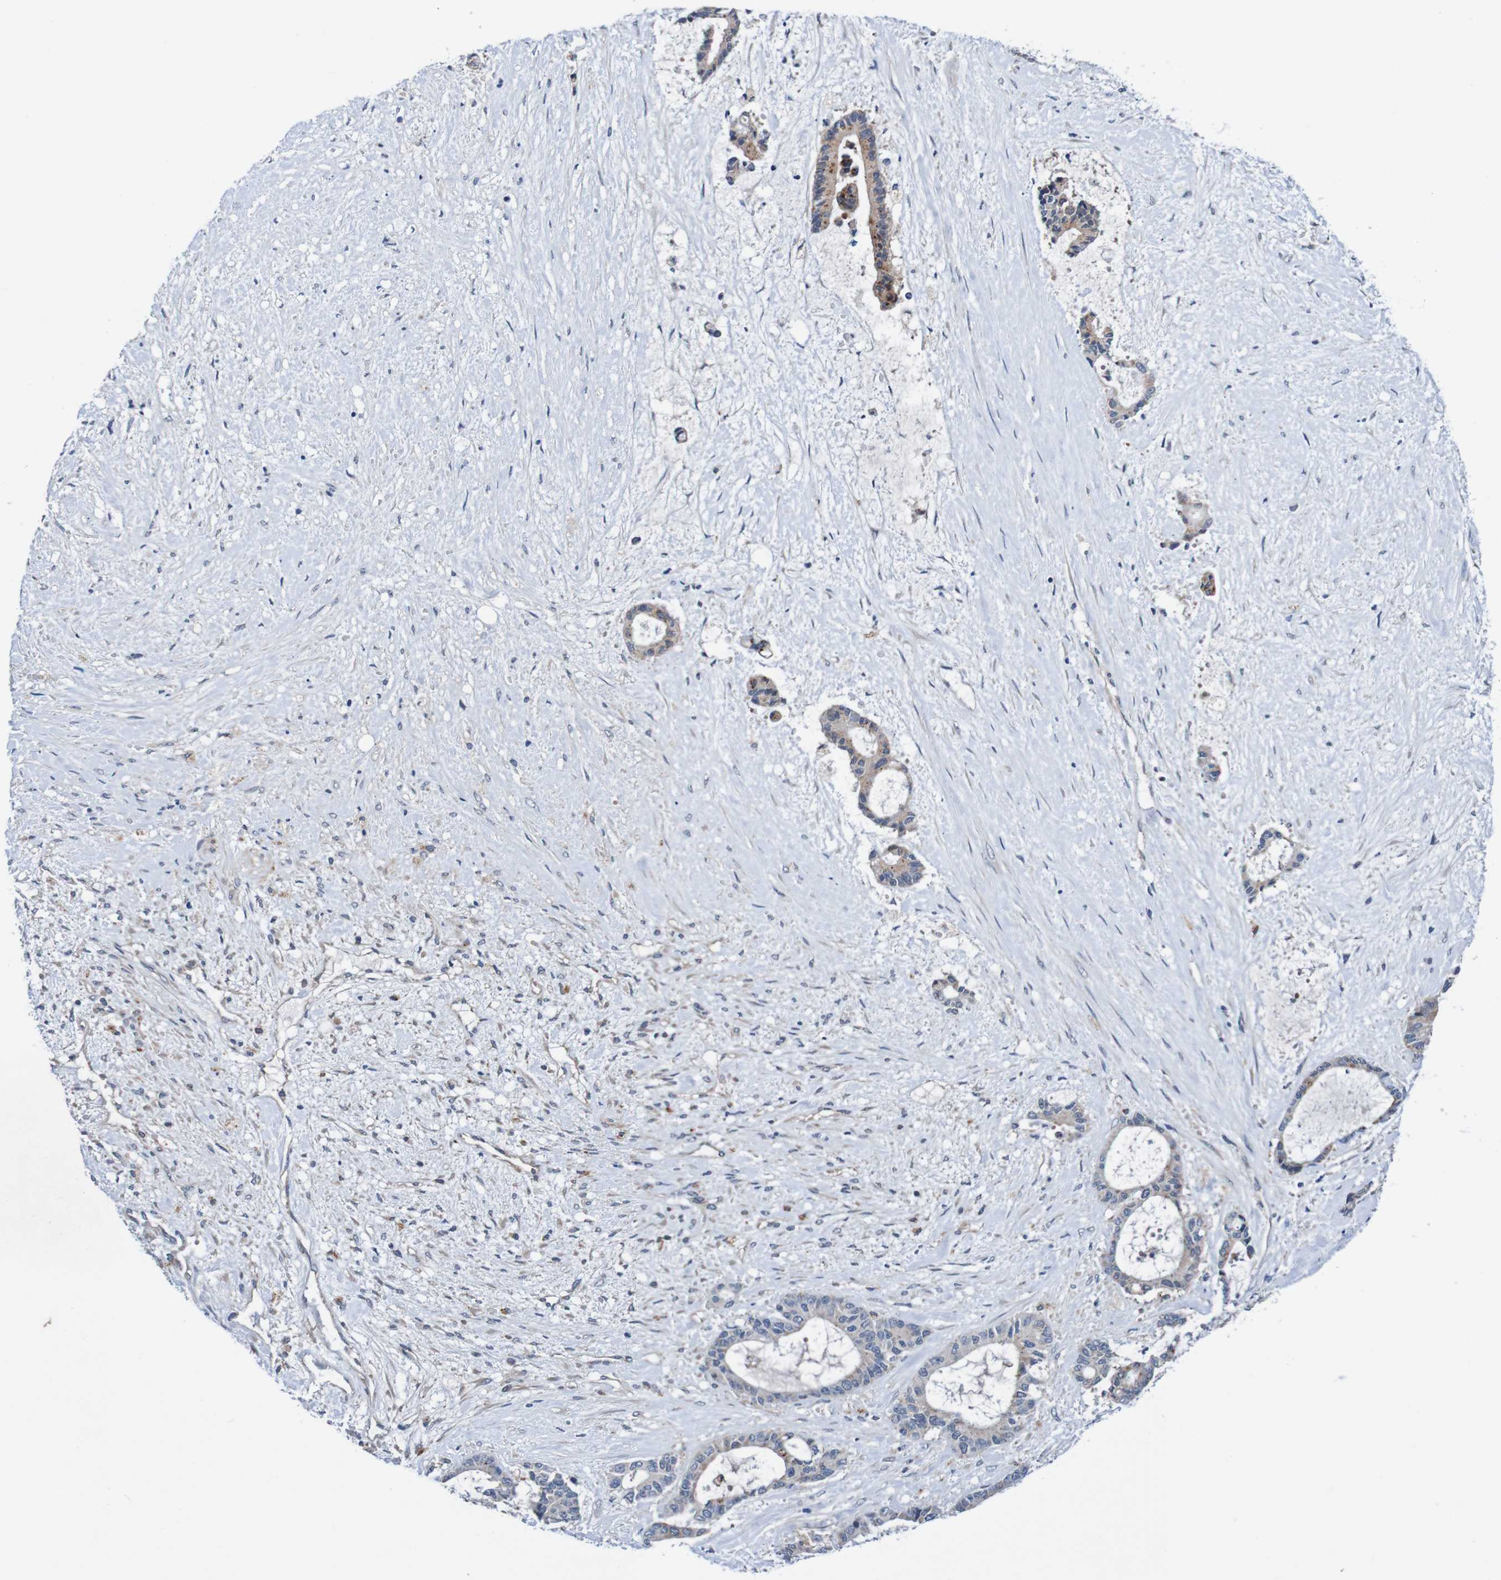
{"staining": {"intensity": "weak", "quantity": ">75%", "location": "cytoplasmic/membranous"}, "tissue": "liver cancer", "cell_type": "Tumor cells", "image_type": "cancer", "snomed": [{"axis": "morphology", "description": "Normal tissue, NOS"}, {"axis": "morphology", "description": "Cholangiocarcinoma"}, {"axis": "topography", "description": "Liver"}, {"axis": "topography", "description": "Peripheral nerve tissue"}], "caption": "Liver cholangiocarcinoma stained with IHC demonstrates weak cytoplasmic/membranous positivity in approximately >75% of tumor cells.", "gene": "CPED1", "patient": {"sex": "female", "age": 73}}